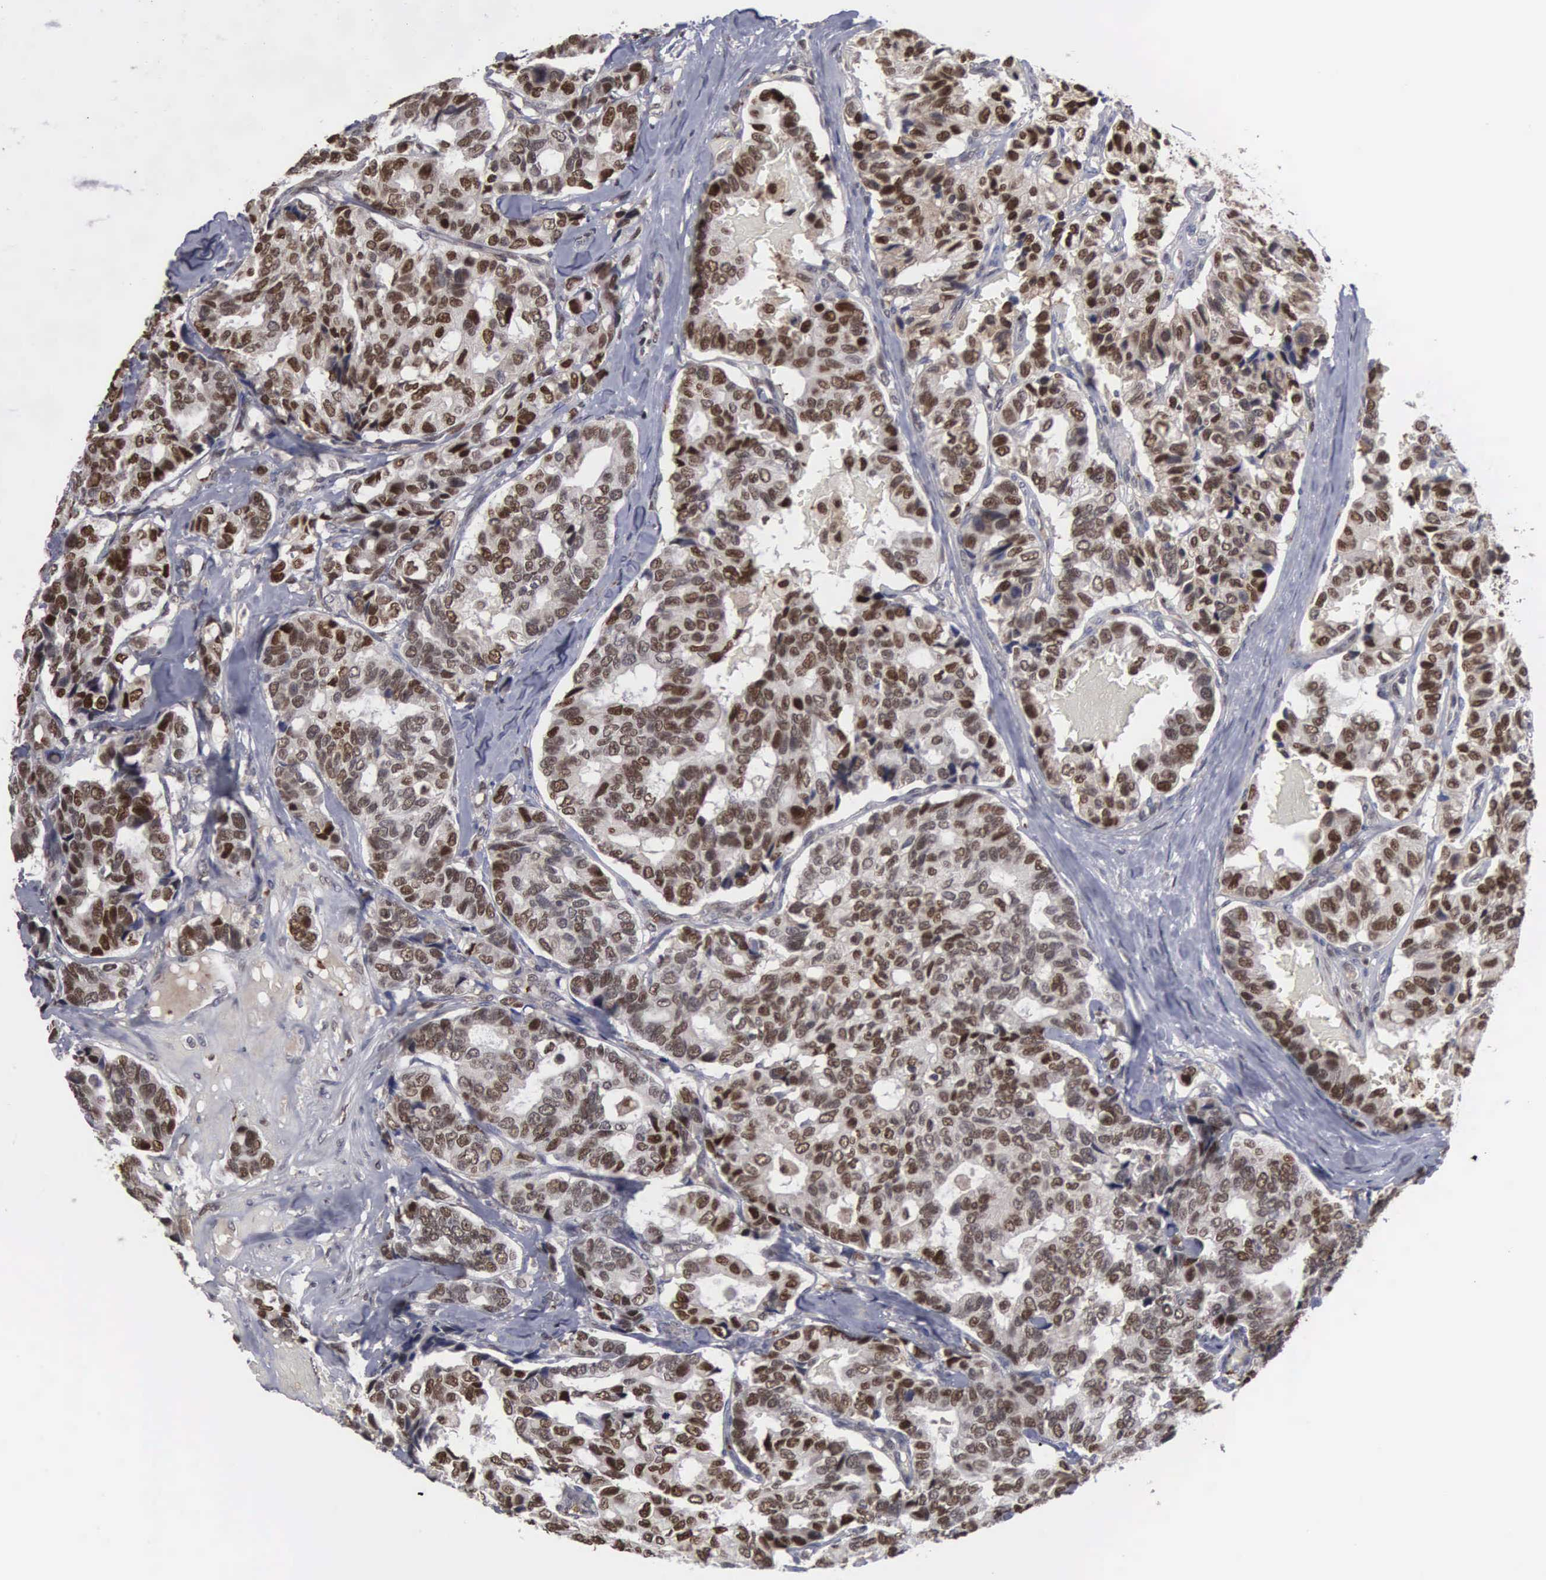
{"staining": {"intensity": "strong", "quantity": ">75%", "location": "nuclear"}, "tissue": "breast cancer", "cell_type": "Tumor cells", "image_type": "cancer", "snomed": [{"axis": "morphology", "description": "Duct carcinoma"}, {"axis": "topography", "description": "Breast"}], "caption": "This histopathology image displays breast invasive ductal carcinoma stained with IHC to label a protein in brown. The nuclear of tumor cells show strong positivity for the protein. Nuclei are counter-stained blue.", "gene": "TRMT5", "patient": {"sex": "female", "age": 69}}